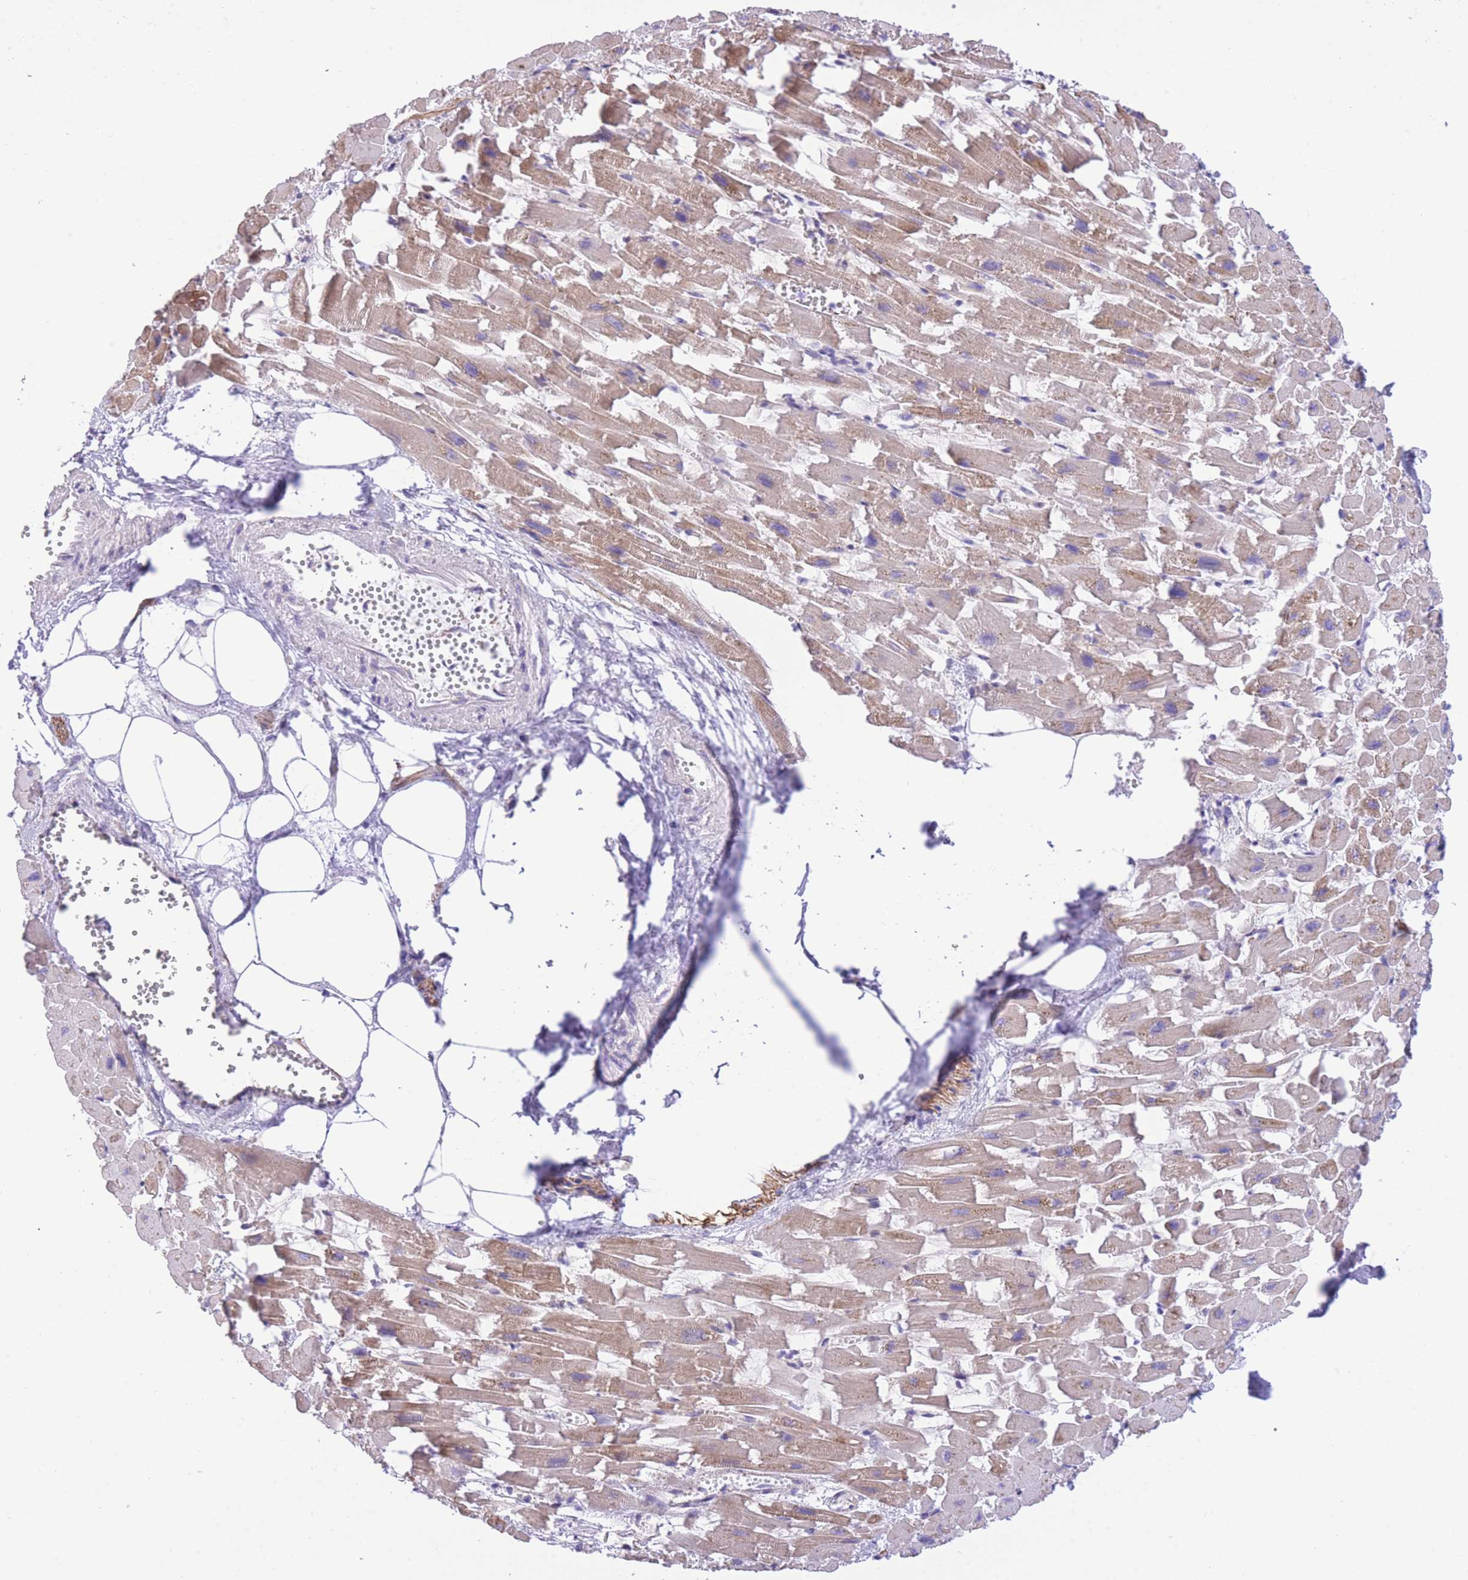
{"staining": {"intensity": "moderate", "quantity": "25%-75%", "location": "cytoplasmic/membranous"}, "tissue": "heart muscle", "cell_type": "Cardiomyocytes", "image_type": "normal", "snomed": [{"axis": "morphology", "description": "Normal tissue, NOS"}, {"axis": "topography", "description": "Heart"}], "caption": "This image reveals benign heart muscle stained with immunohistochemistry (IHC) to label a protein in brown. The cytoplasmic/membranous of cardiomyocytes show moderate positivity for the protein. Nuclei are counter-stained blue.", "gene": "RHOU", "patient": {"sex": "female", "age": 64}}